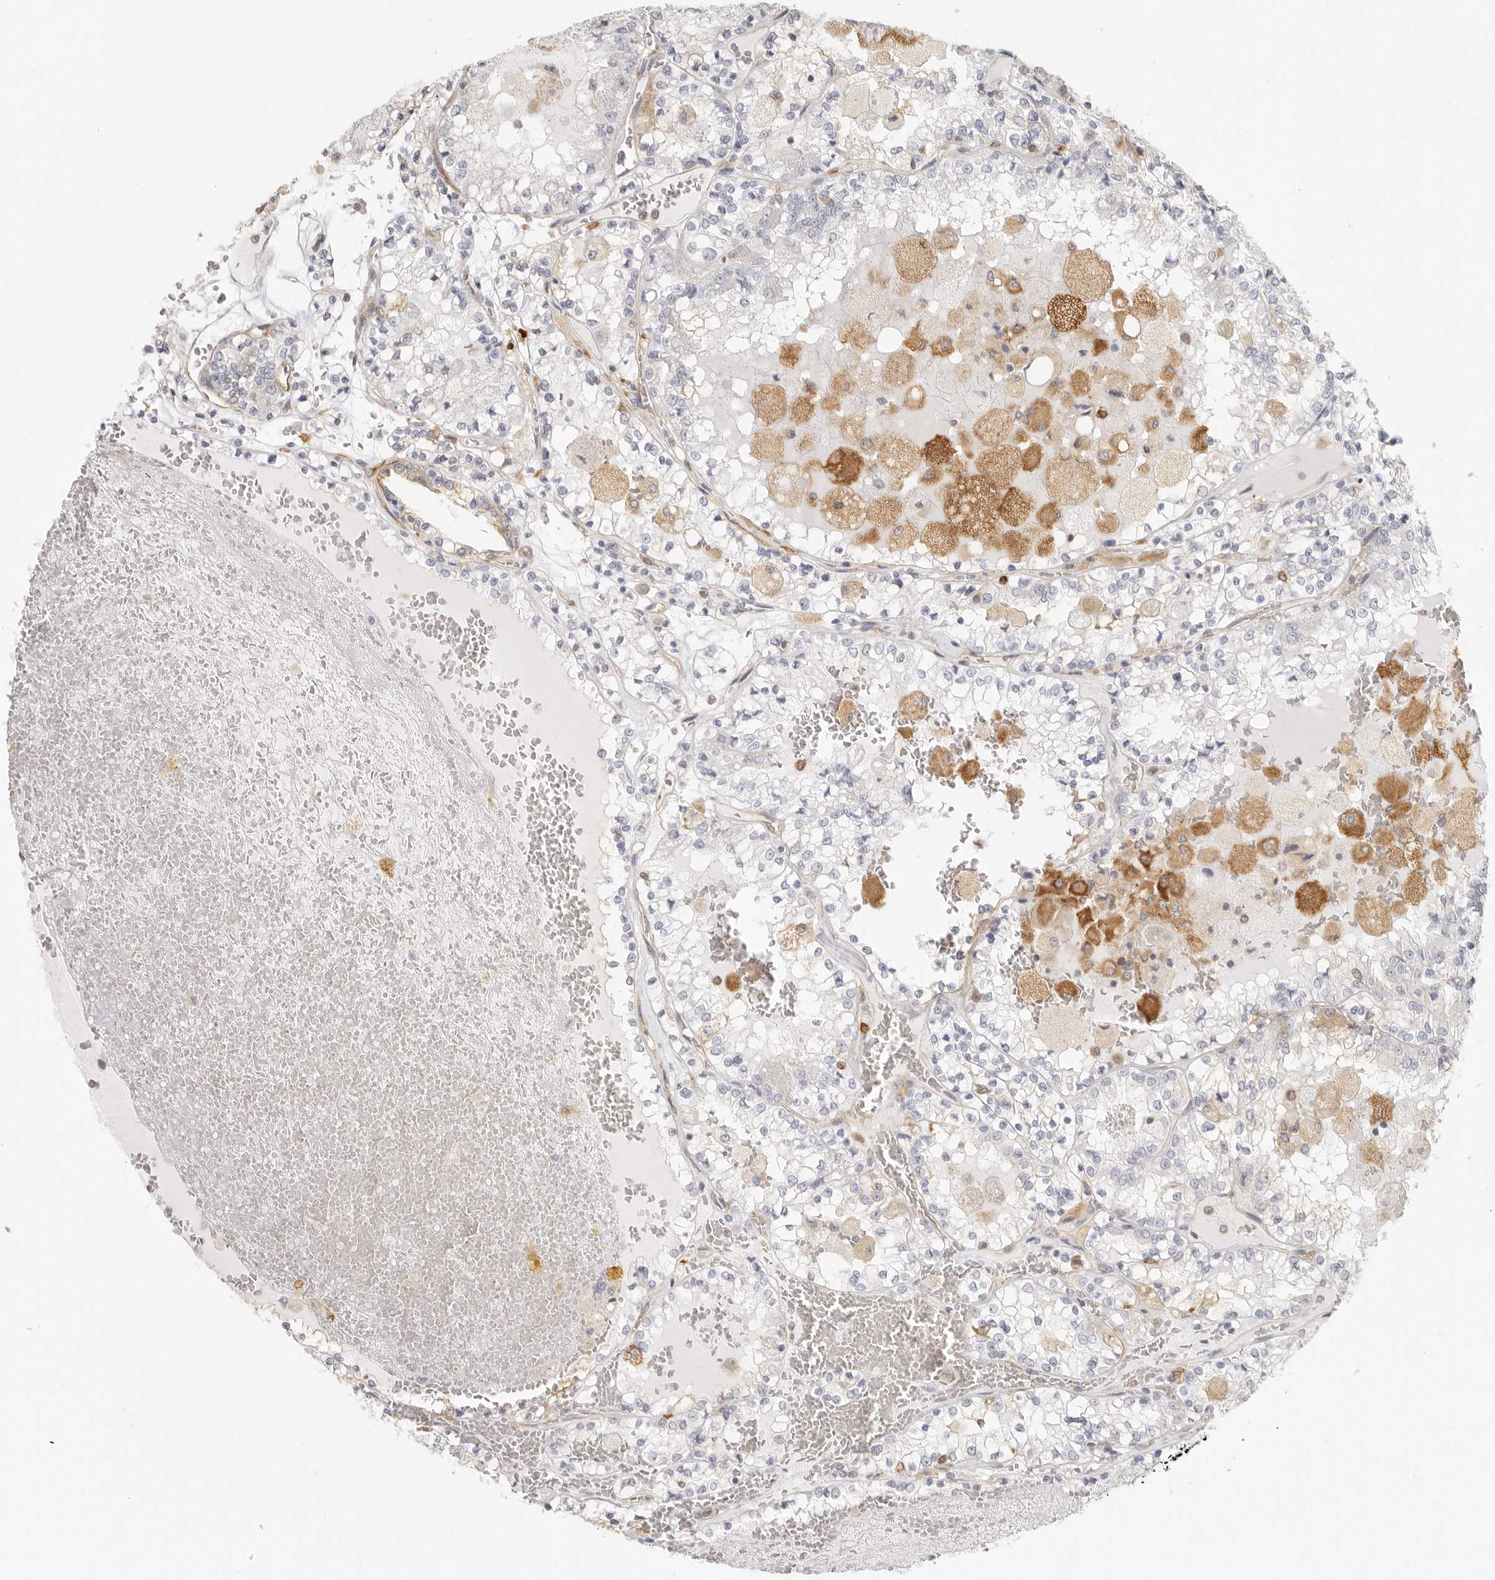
{"staining": {"intensity": "negative", "quantity": "none", "location": "none"}, "tissue": "renal cancer", "cell_type": "Tumor cells", "image_type": "cancer", "snomed": [{"axis": "morphology", "description": "Adenocarcinoma, NOS"}, {"axis": "topography", "description": "Kidney"}], "caption": "An immunohistochemistry (IHC) histopathology image of adenocarcinoma (renal) is shown. There is no staining in tumor cells of adenocarcinoma (renal). The staining was performed using DAB (3,3'-diaminobenzidine) to visualize the protein expression in brown, while the nuclei were stained in blue with hematoxylin (Magnification: 20x).", "gene": "NIBAN1", "patient": {"sex": "female", "age": 56}}